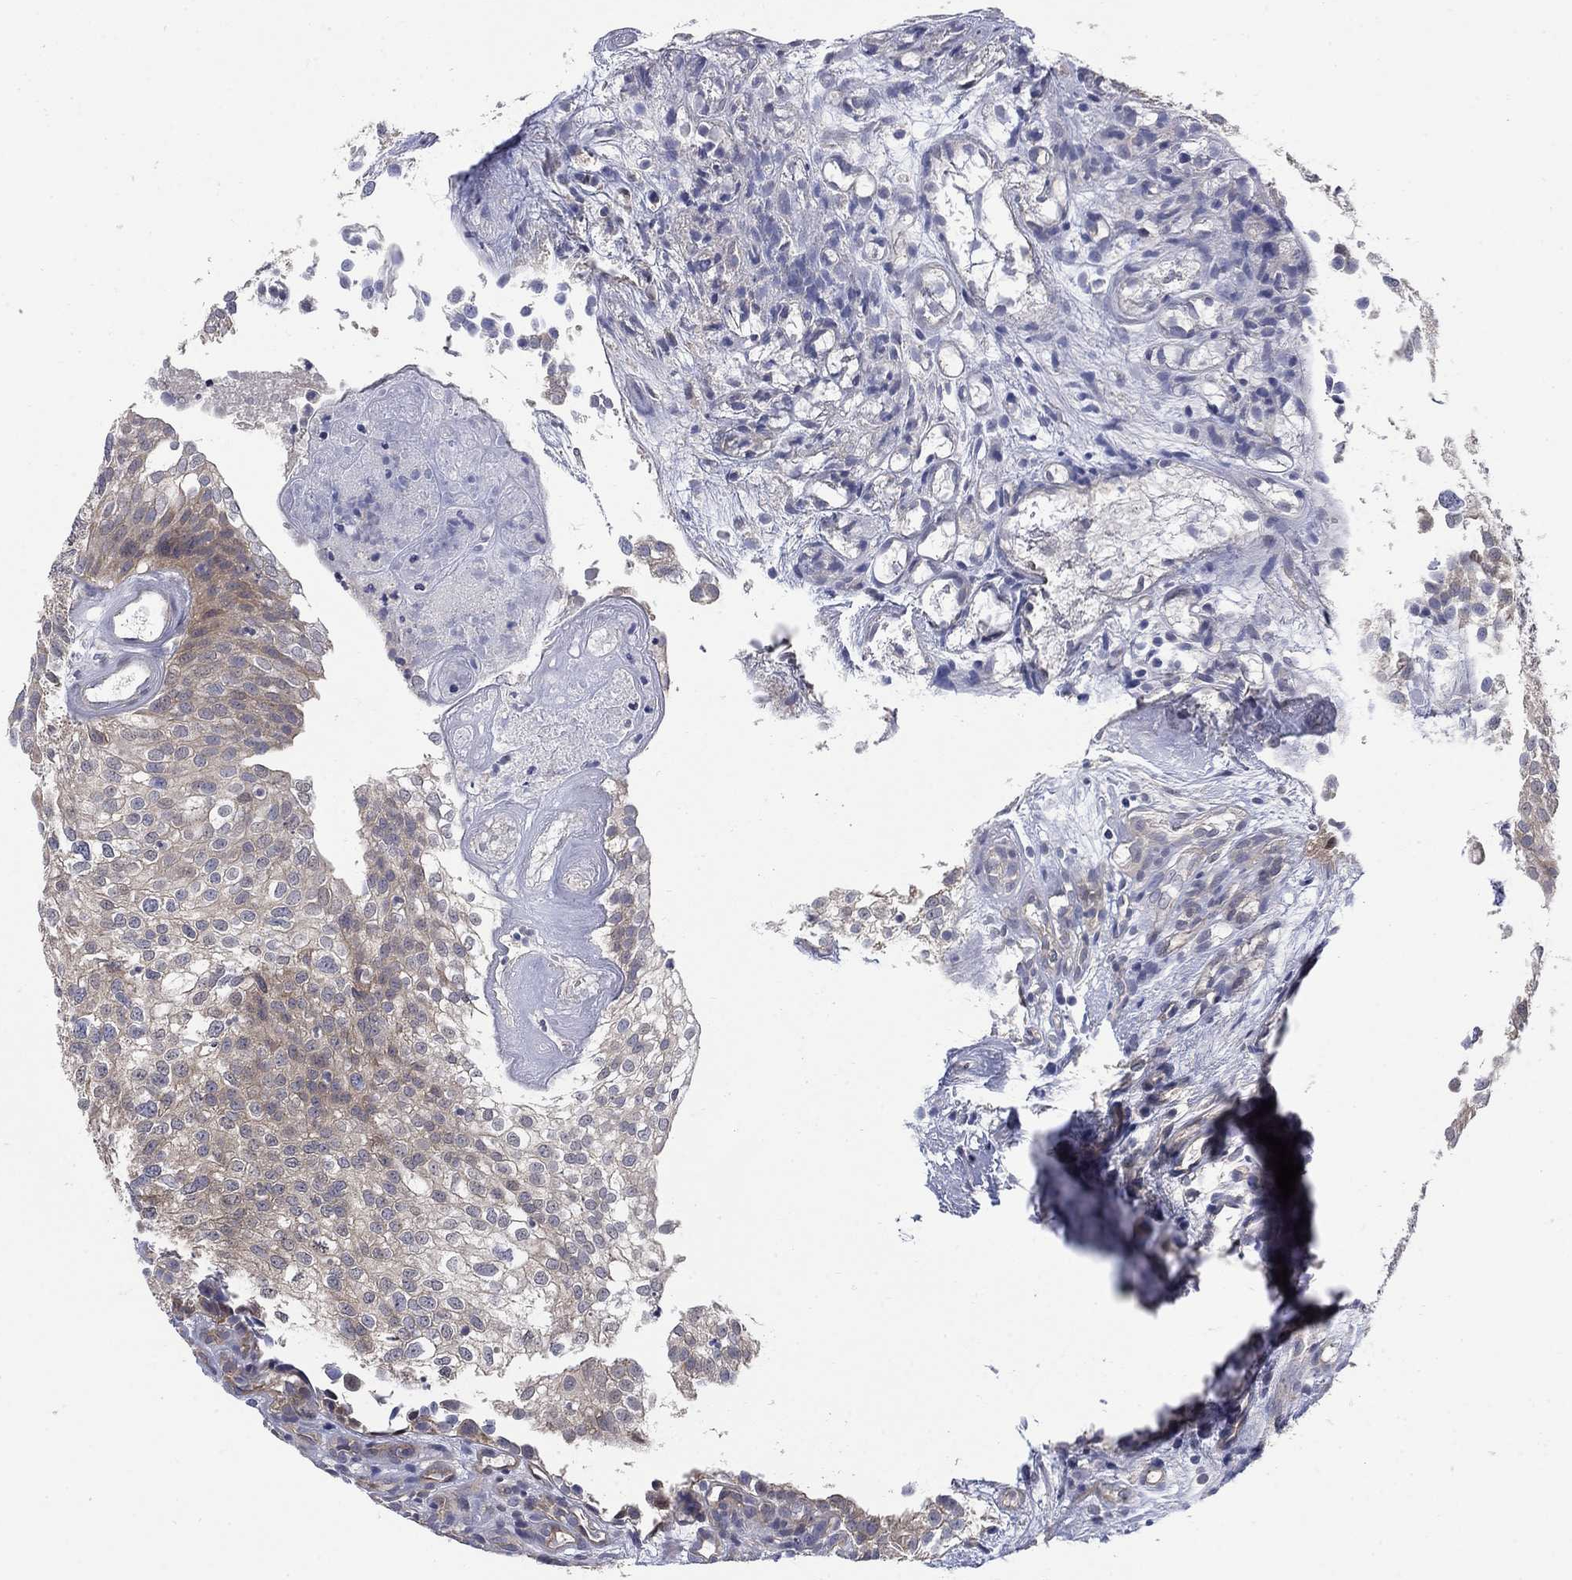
{"staining": {"intensity": "weak", "quantity": "25%-75%", "location": "cytoplasmic/membranous"}, "tissue": "urothelial cancer", "cell_type": "Tumor cells", "image_type": "cancer", "snomed": [{"axis": "morphology", "description": "Urothelial carcinoma, High grade"}, {"axis": "topography", "description": "Urinary bladder"}], "caption": "A photomicrograph of urothelial carcinoma (high-grade) stained for a protein demonstrates weak cytoplasmic/membranous brown staining in tumor cells.", "gene": "PDZD2", "patient": {"sex": "female", "age": 79}}